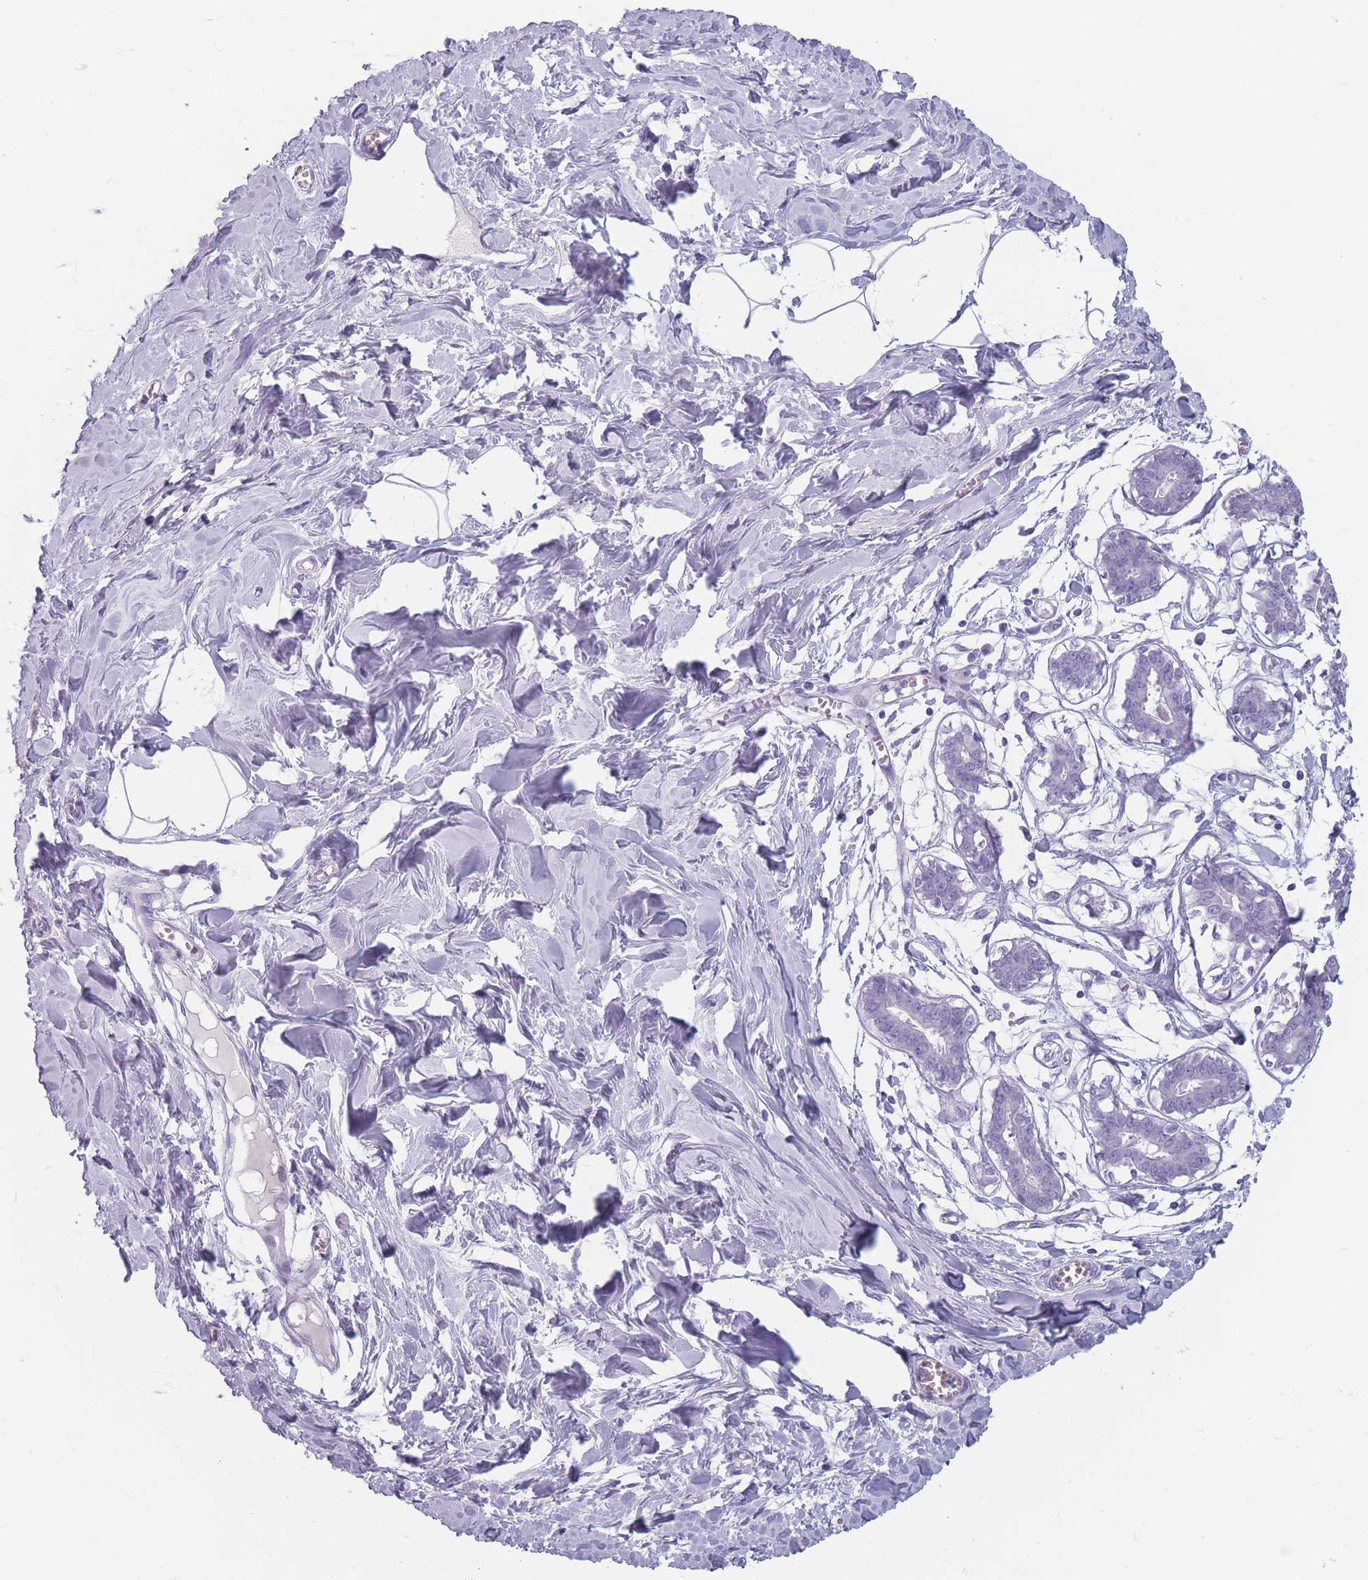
{"staining": {"intensity": "negative", "quantity": "none", "location": "none"}, "tissue": "breast", "cell_type": "Adipocytes", "image_type": "normal", "snomed": [{"axis": "morphology", "description": "Normal tissue, NOS"}, {"axis": "topography", "description": "Breast"}], "caption": "An immunohistochemistry (IHC) image of benign breast is shown. There is no staining in adipocytes of breast.", "gene": "CCNO", "patient": {"sex": "female", "age": 27}}